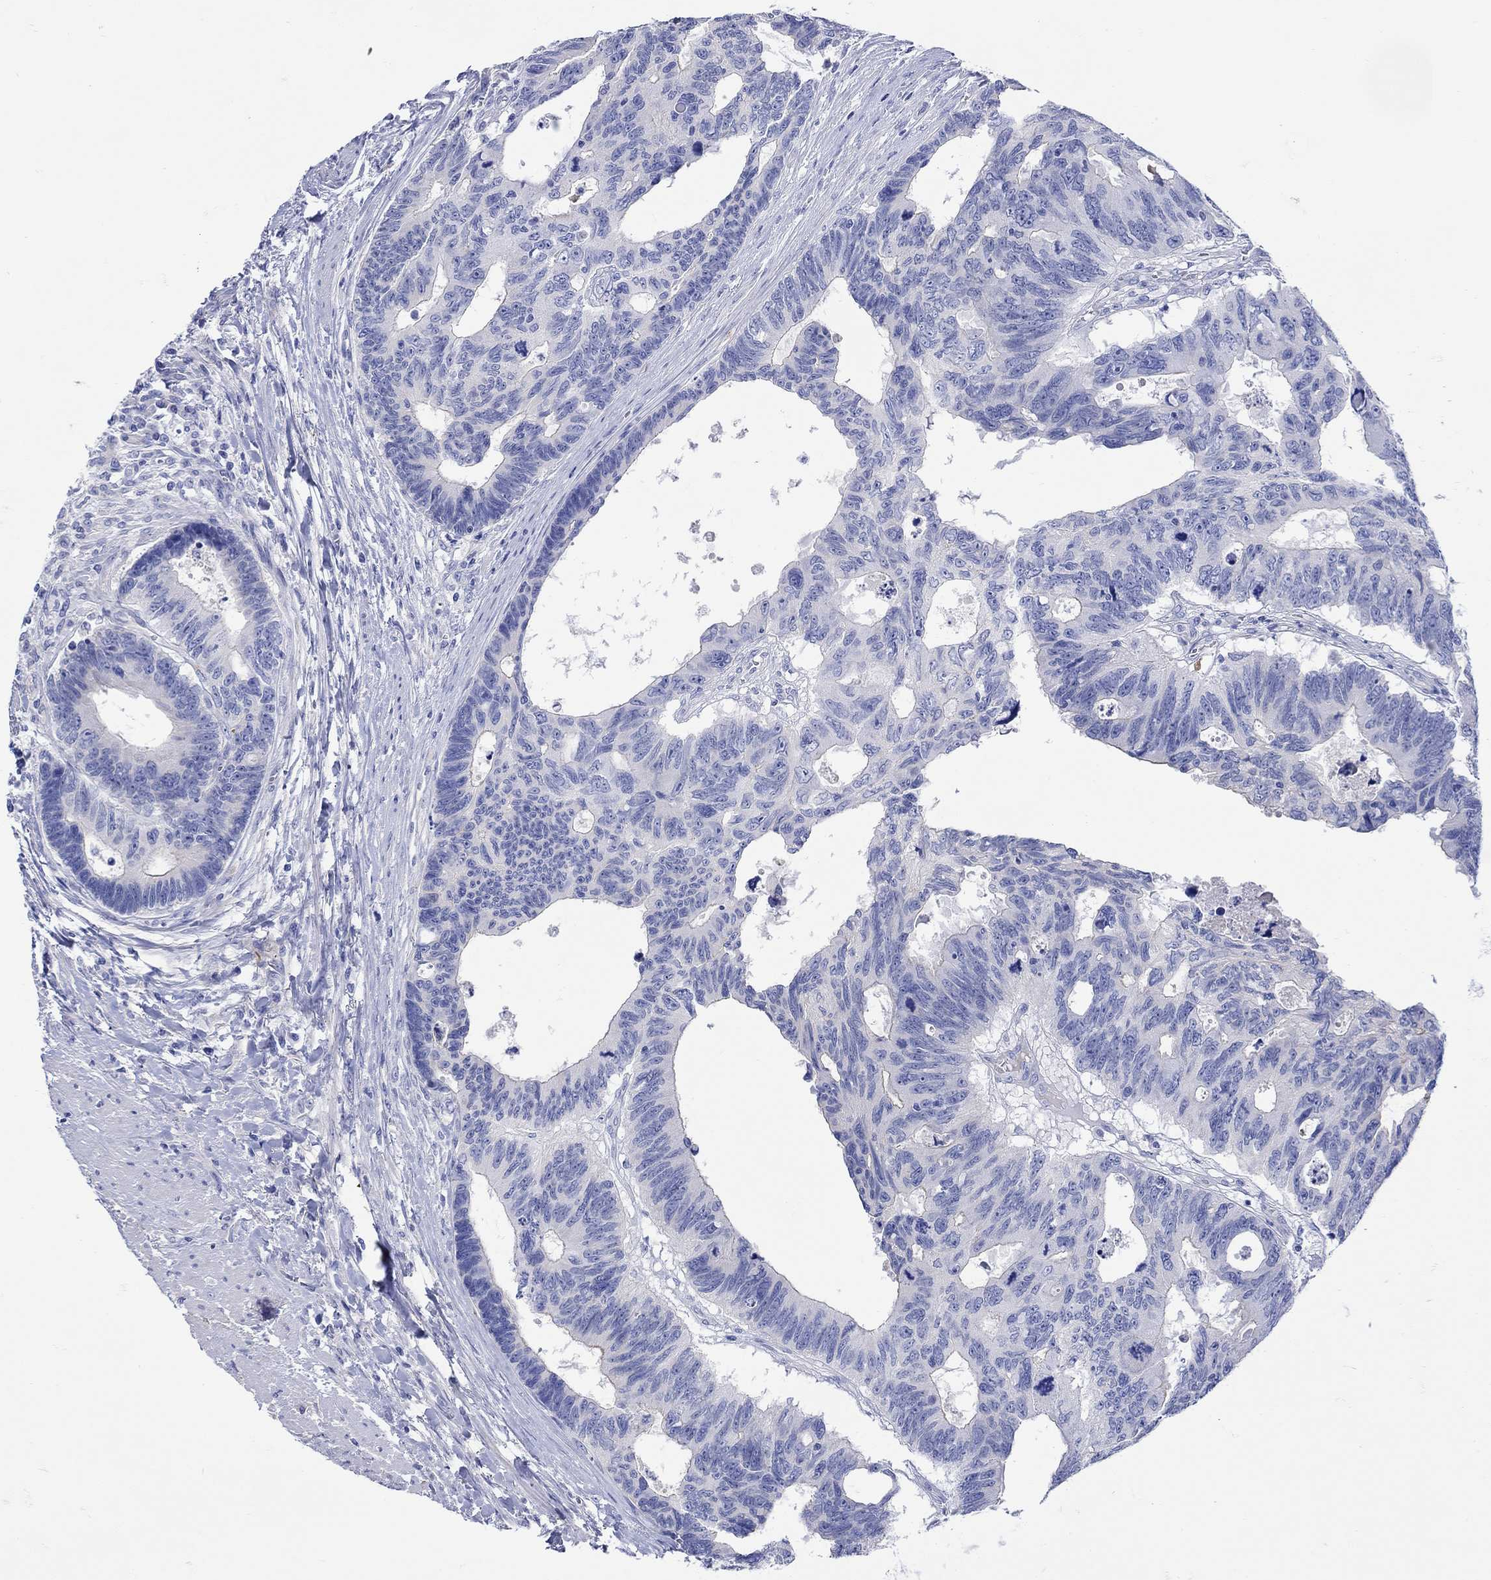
{"staining": {"intensity": "negative", "quantity": "none", "location": "none"}, "tissue": "colorectal cancer", "cell_type": "Tumor cells", "image_type": "cancer", "snomed": [{"axis": "morphology", "description": "Adenocarcinoma, NOS"}, {"axis": "topography", "description": "Colon"}], "caption": "DAB (3,3'-diaminobenzidine) immunohistochemical staining of colorectal cancer (adenocarcinoma) reveals no significant expression in tumor cells. (Stains: DAB (3,3'-diaminobenzidine) immunohistochemistry (IHC) with hematoxylin counter stain, Microscopy: brightfield microscopy at high magnification).", "gene": "ANKMY1", "patient": {"sex": "female", "age": 77}}